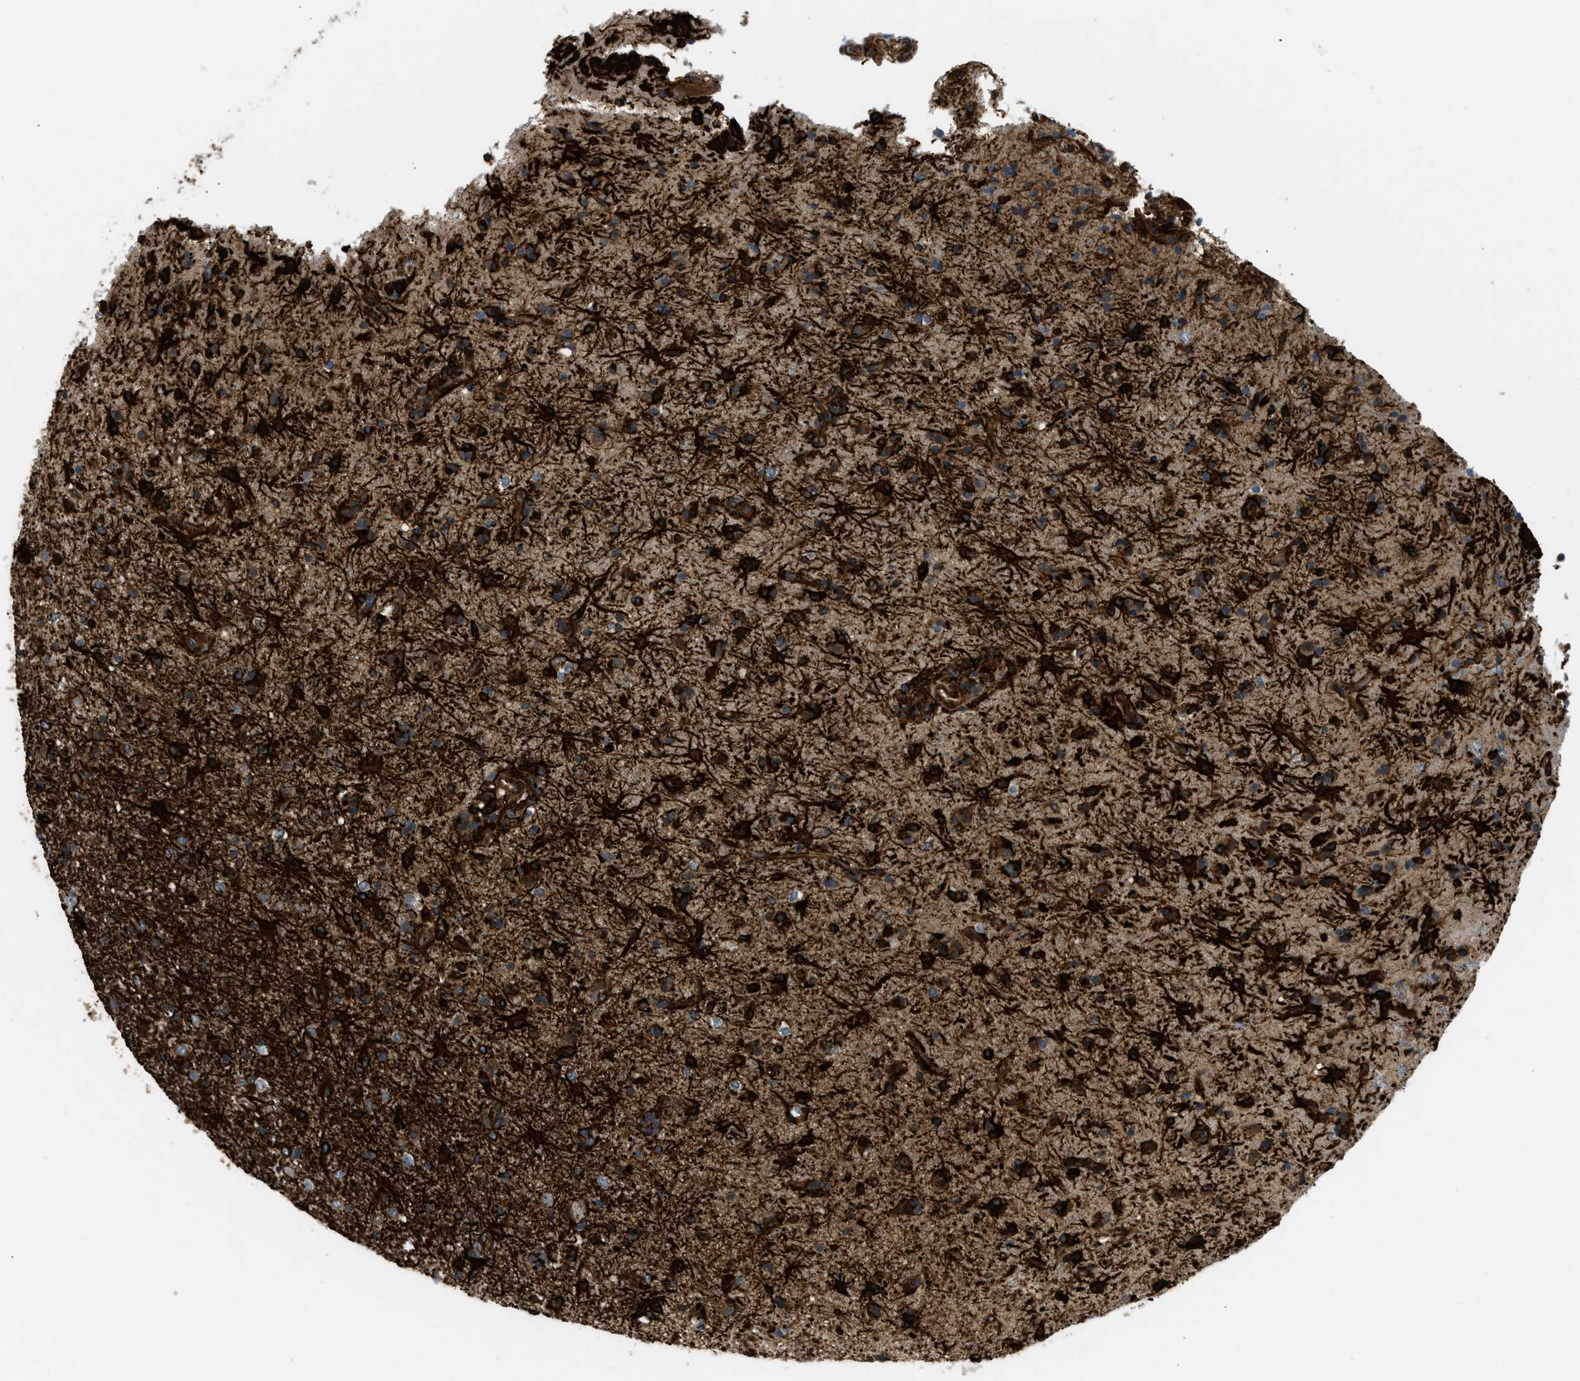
{"staining": {"intensity": "strong", "quantity": ">75%", "location": "cytoplasmic/membranous"}, "tissue": "glioma", "cell_type": "Tumor cells", "image_type": "cancer", "snomed": [{"axis": "morphology", "description": "Glioma, malignant, Low grade"}, {"axis": "topography", "description": "Brain"}], "caption": "Human malignant glioma (low-grade) stained with a protein marker shows strong staining in tumor cells.", "gene": "NYNRIN", "patient": {"sex": "male", "age": 65}}